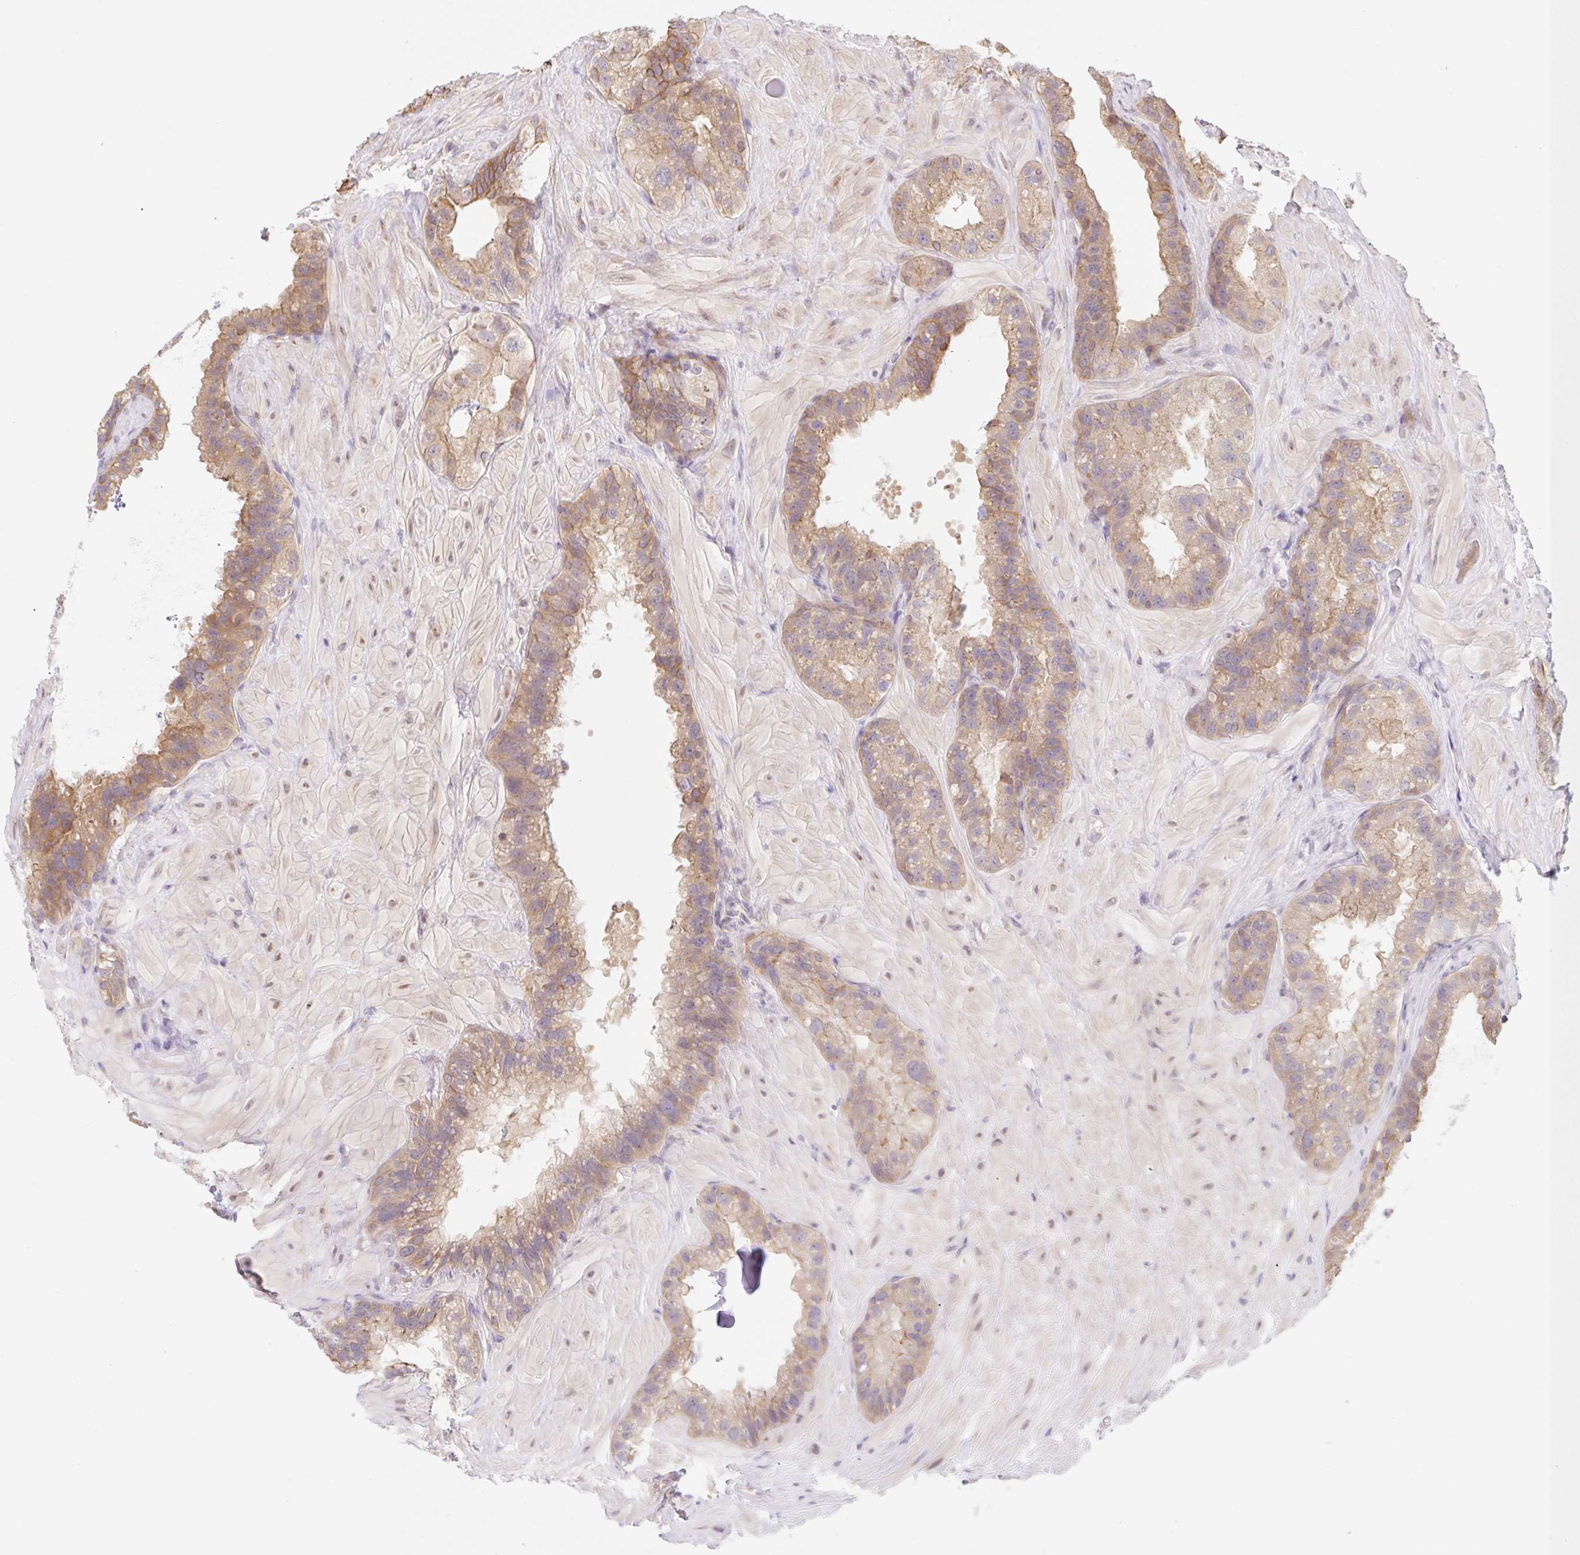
{"staining": {"intensity": "moderate", "quantity": ">75%", "location": "cytoplasmic/membranous"}, "tissue": "seminal vesicle", "cell_type": "Glandular cells", "image_type": "normal", "snomed": [{"axis": "morphology", "description": "Normal tissue, NOS"}, {"axis": "topography", "description": "Seminal veicle"}, {"axis": "topography", "description": "Peripheral nerve tissue"}], "caption": "This is a photomicrograph of immunohistochemistry staining of benign seminal vesicle, which shows moderate expression in the cytoplasmic/membranous of glandular cells.", "gene": "TBPL2", "patient": {"sex": "male", "age": 76}}